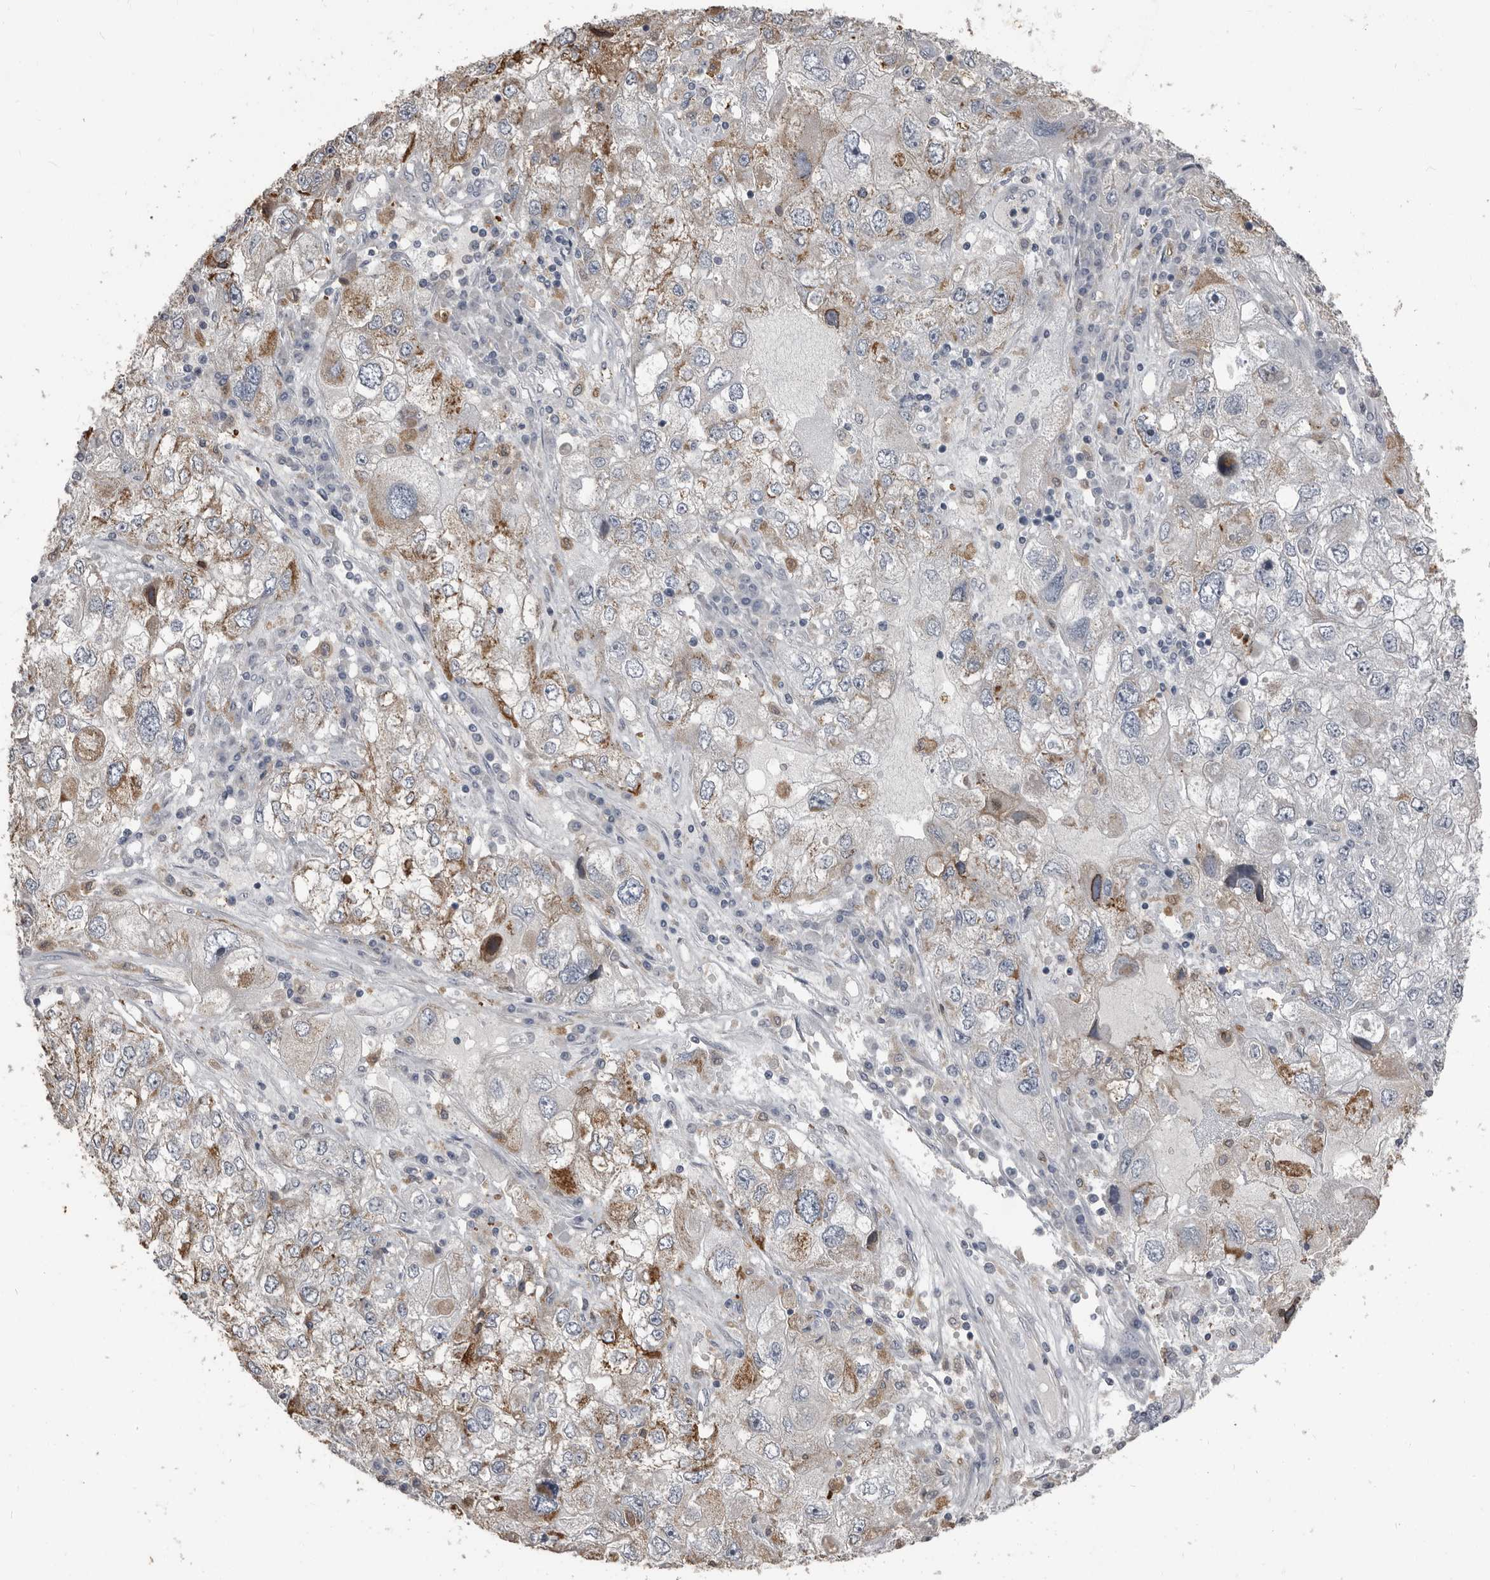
{"staining": {"intensity": "moderate", "quantity": "<25%", "location": "cytoplasmic/membranous"}, "tissue": "endometrial cancer", "cell_type": "Tumor cells", "image_type": "cancer", "snomed": [{"axis": "morphology", "description": "Adenocarcinoma, NOS"}, {"axis": "topography", "description": "Endometrium"}], "caption": "Immunohistochemical staining of human endometrial adenocarcinoma demonstrates low levels of moderate cytoplasmic/membranous expression in approximately <25% of tumor cells.", "gene": "KCNJ8", "patient": {"sex": "female", "age": 49}}